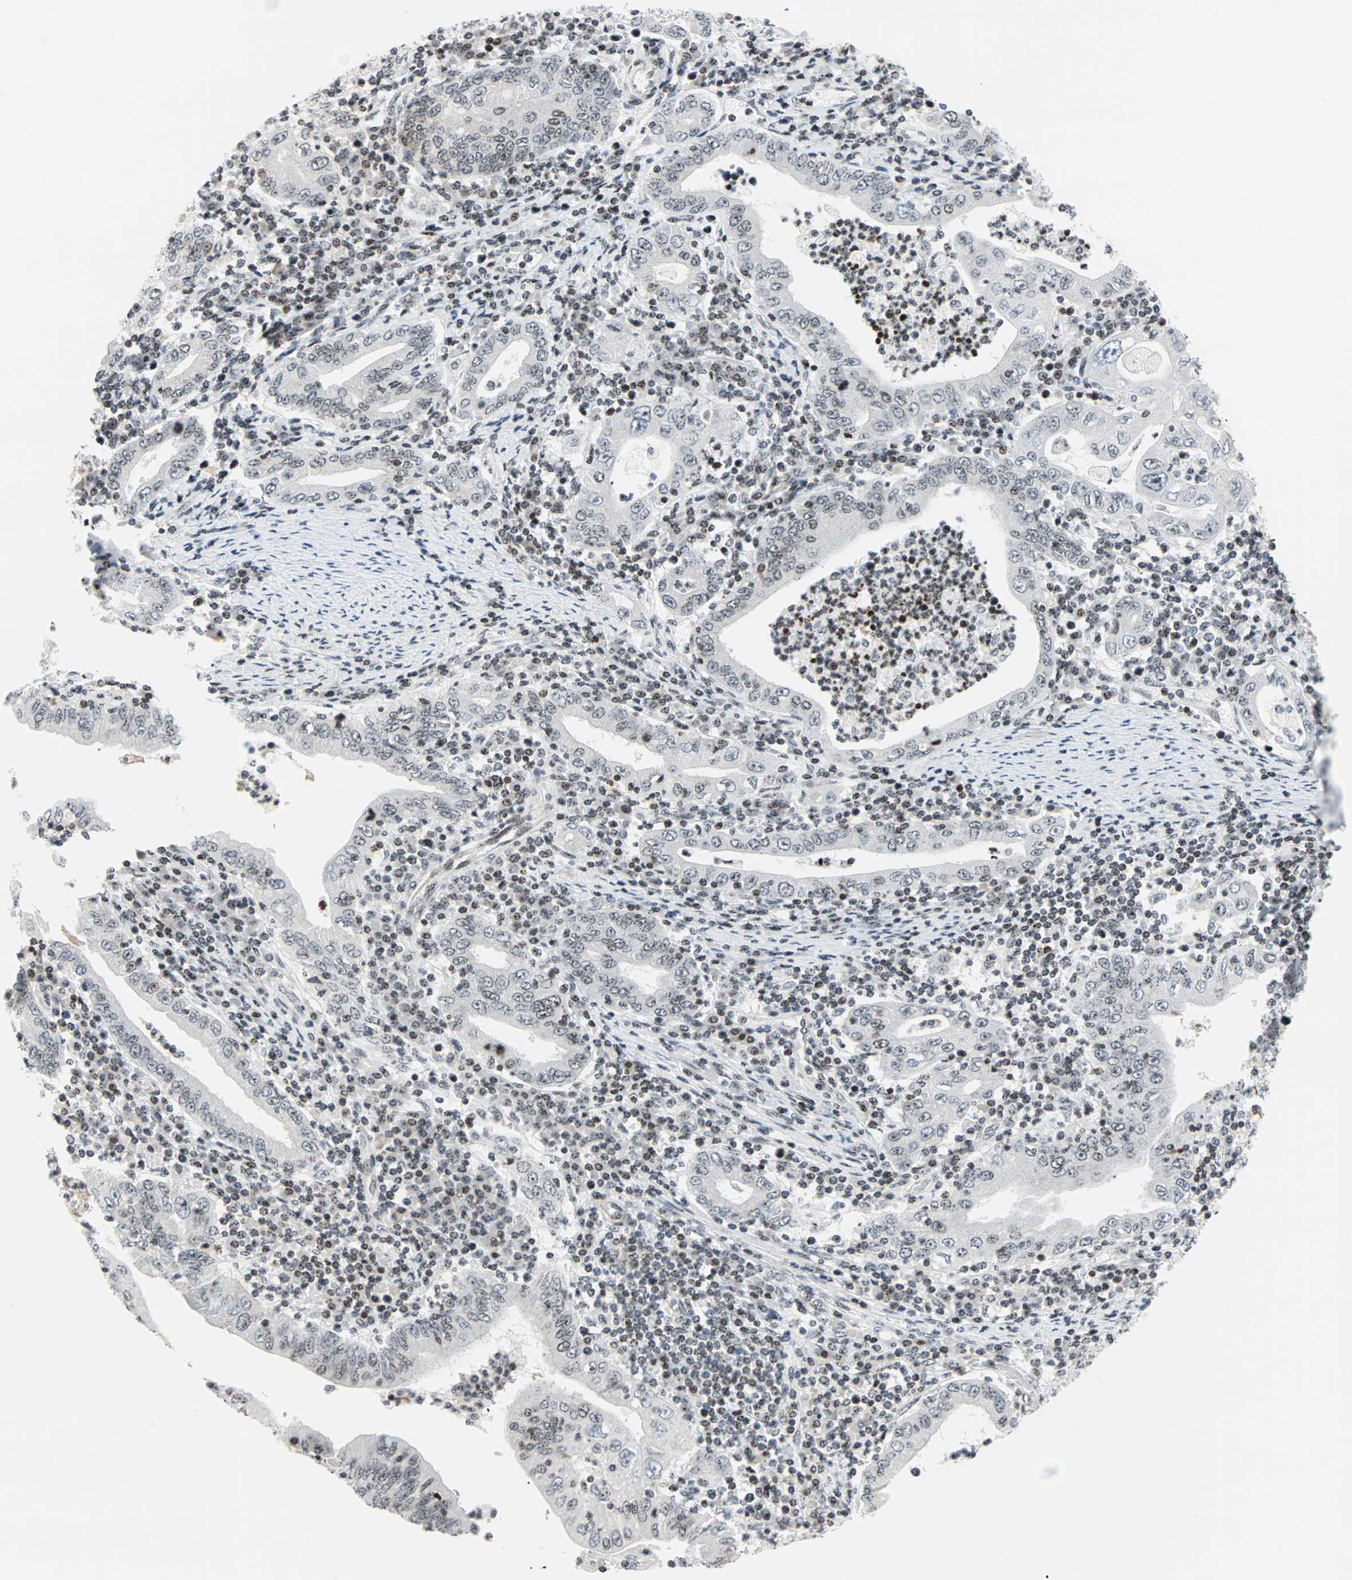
{"staining": {"intensity": "weak", "quantity": ">75%", "location": "nuclear"}, "tissue": "stomach cancer", "cell_type": "Tumor cells", "image_type": "cancer", "snomed": [{"axis": "morphology", "description": "Normal tissue, NOS"}, {"axis": "morphology", "description": "Adenocarcinoma, NOS"}, {"axis": "topography", "description": "Esophagus"}, {"axis": "topography", "description": "Stomach, upper"}, {"axis": "topography", "description": "Peripheral nerve tissue"}], "caption": "An image of stomach adenocarcinoma stained for a protein displays weak nuclear brown staining in tumor cells.", "gene": "CENPA", "patient": {"sex": "male", "age": 62}}